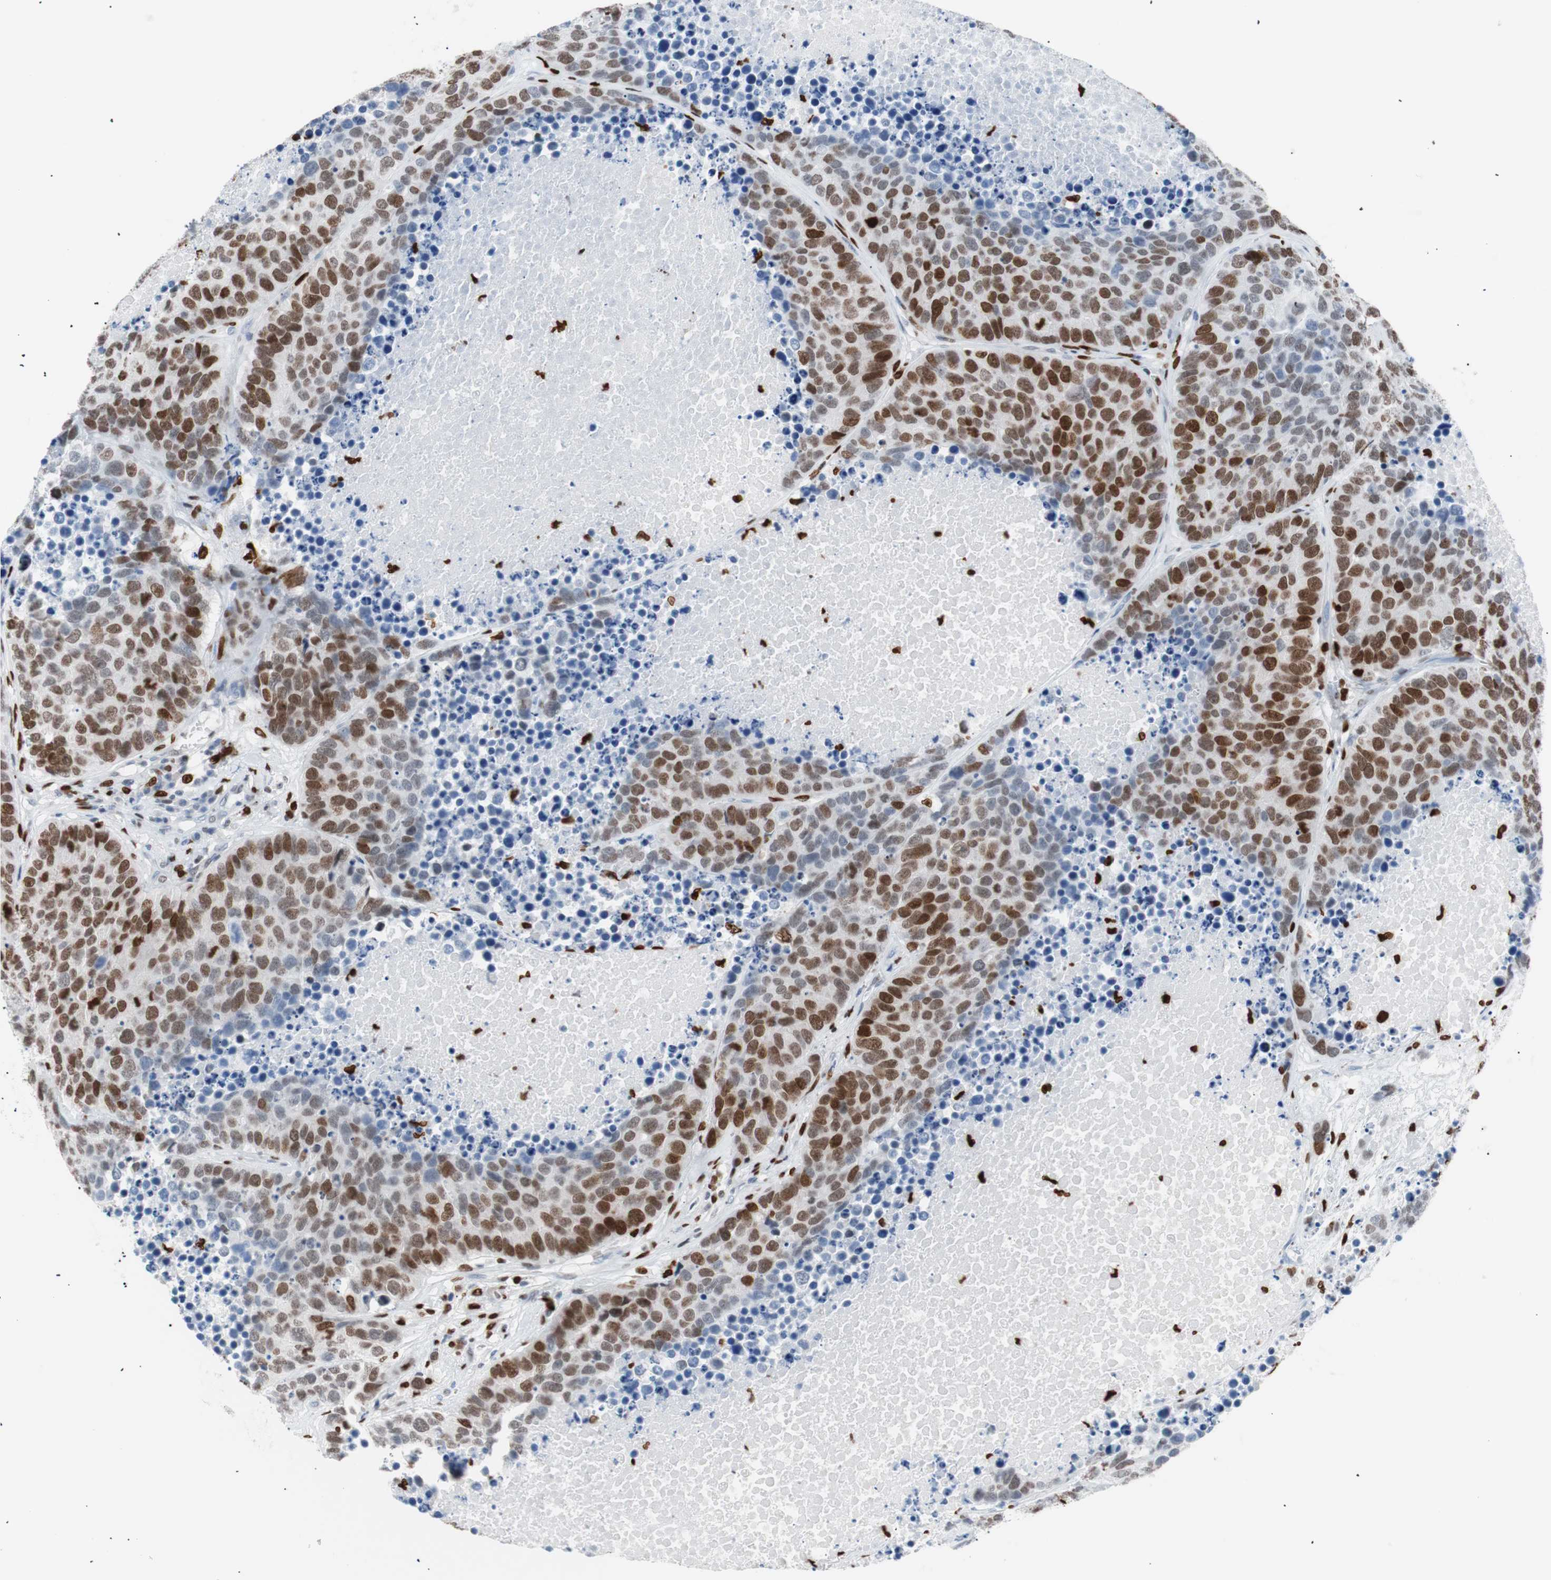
{"staining": {"intensity": "moderate", "quantity": ">75%", "location": "nuclear"}, "tissue": "carcinoid", "cell_type": "Tumor cells", "image_type": "cancer", "snomed": [{"axis": "morphology", "description": "Carcinoid, malignant, NOS"}, {"axis": "topography", "description": "Lung"}], "caption": "Immunohistochemical staining of malignant carcinoid reveals moderate nuclear protein staining in about >75% of tumor cells.", "gene": "CEBPB", "patient": {"sex": "male", "age": 60}}